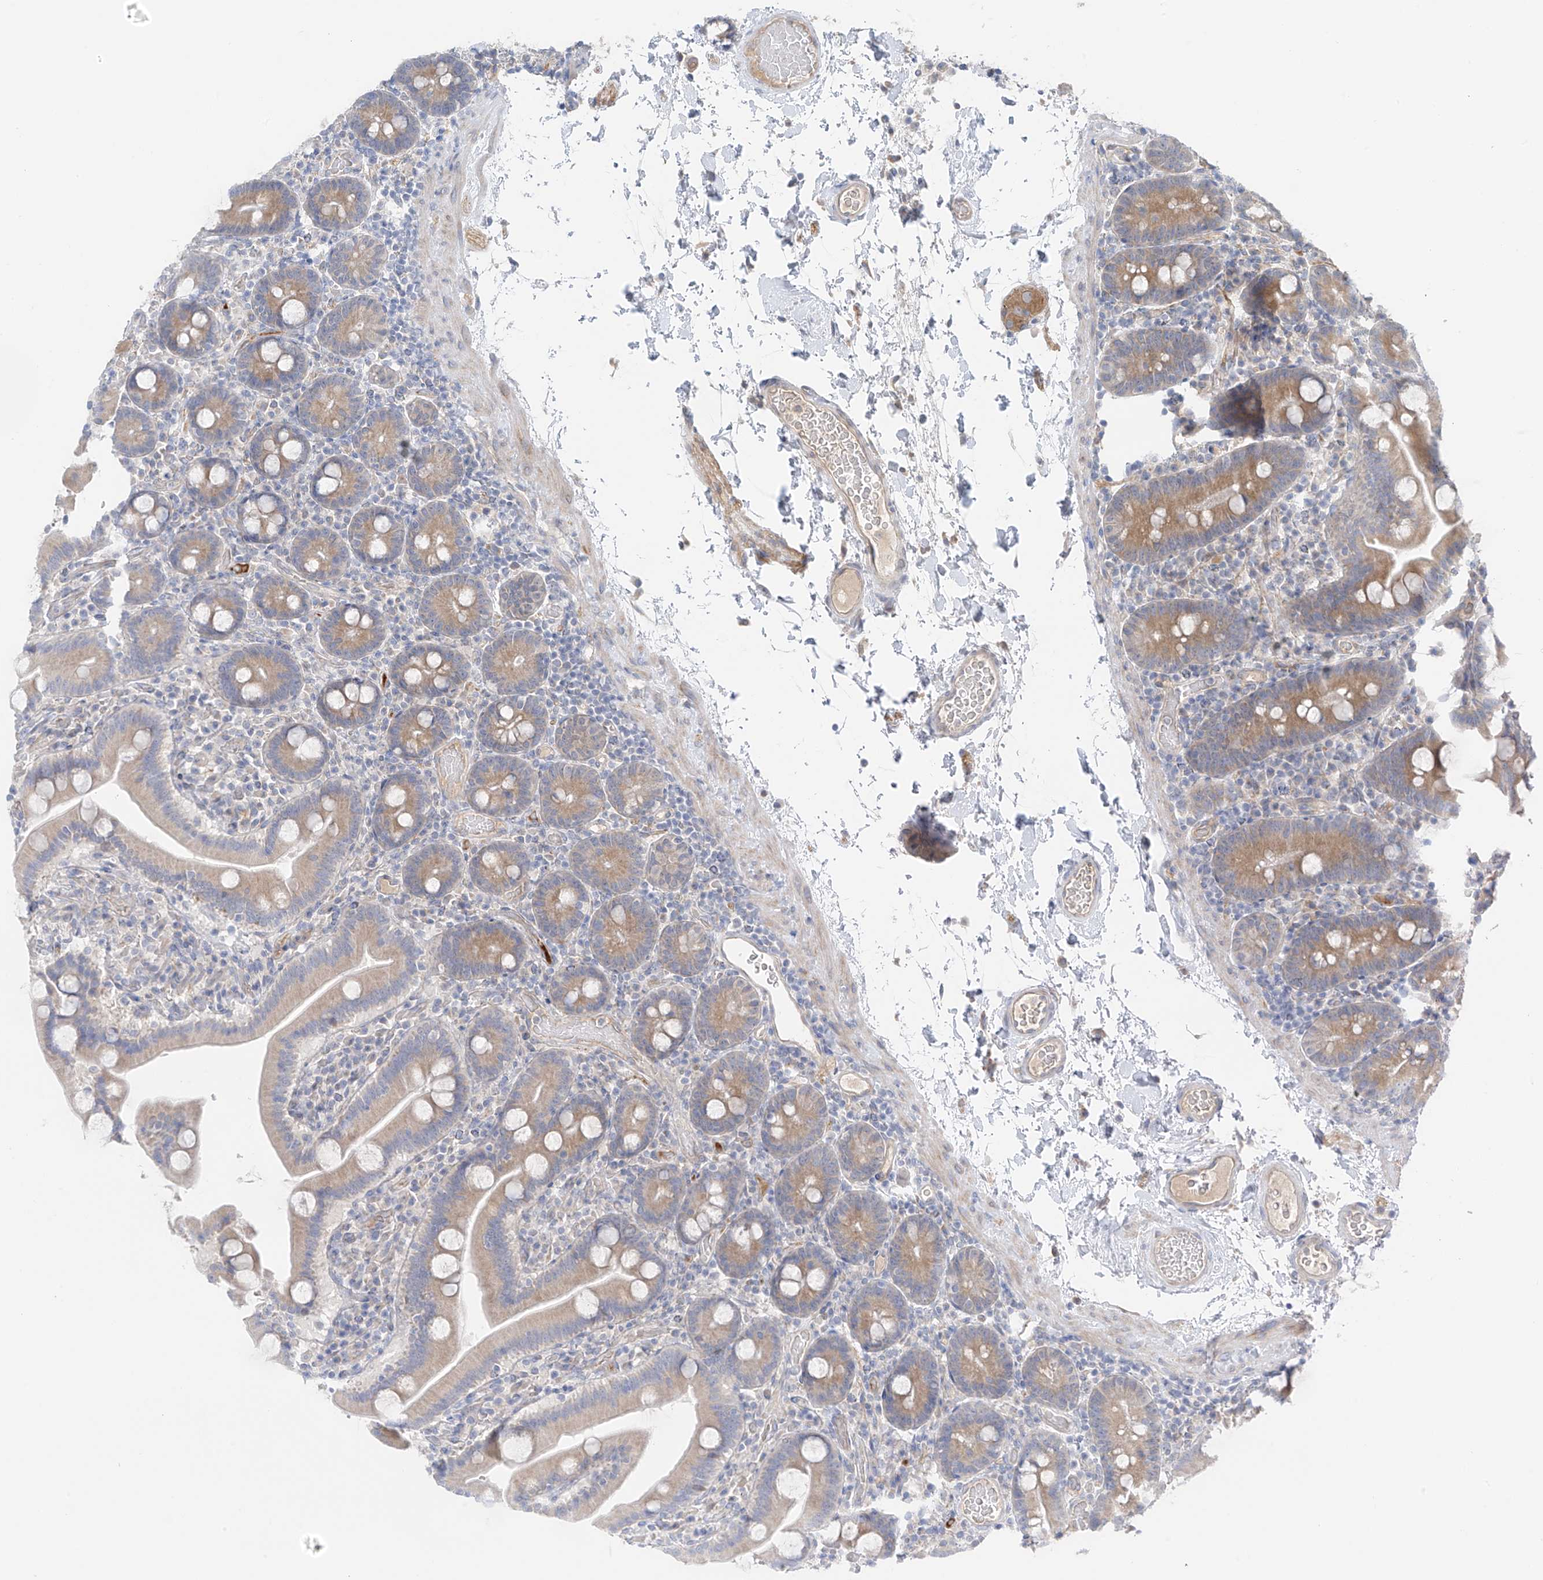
{"staining": {"intensity": "moderate", "quantity": "25%-75%", "location": "cytoplasmic/membranous"}, "tissue": "duodenum", "cell_type": "Glandular cells", "image_type": "normal", "snomed": [{"axis": "morphology", "description": "Normal tissue, NOS"}, {"axis": "topography", "description": "Duodenum"}], "caption": "An immunohistochemistry (IHC) photomicrograph of benign tissue is shown. Protein staining in brown shows moderate cytoplasmic/membranous positivity in duodenum within glandular cells. (brown staining indicates protein expression, while blue staining denotes nuclei).", "gene": "NALCN", "patient": {"sex": "male", "age": 55}}